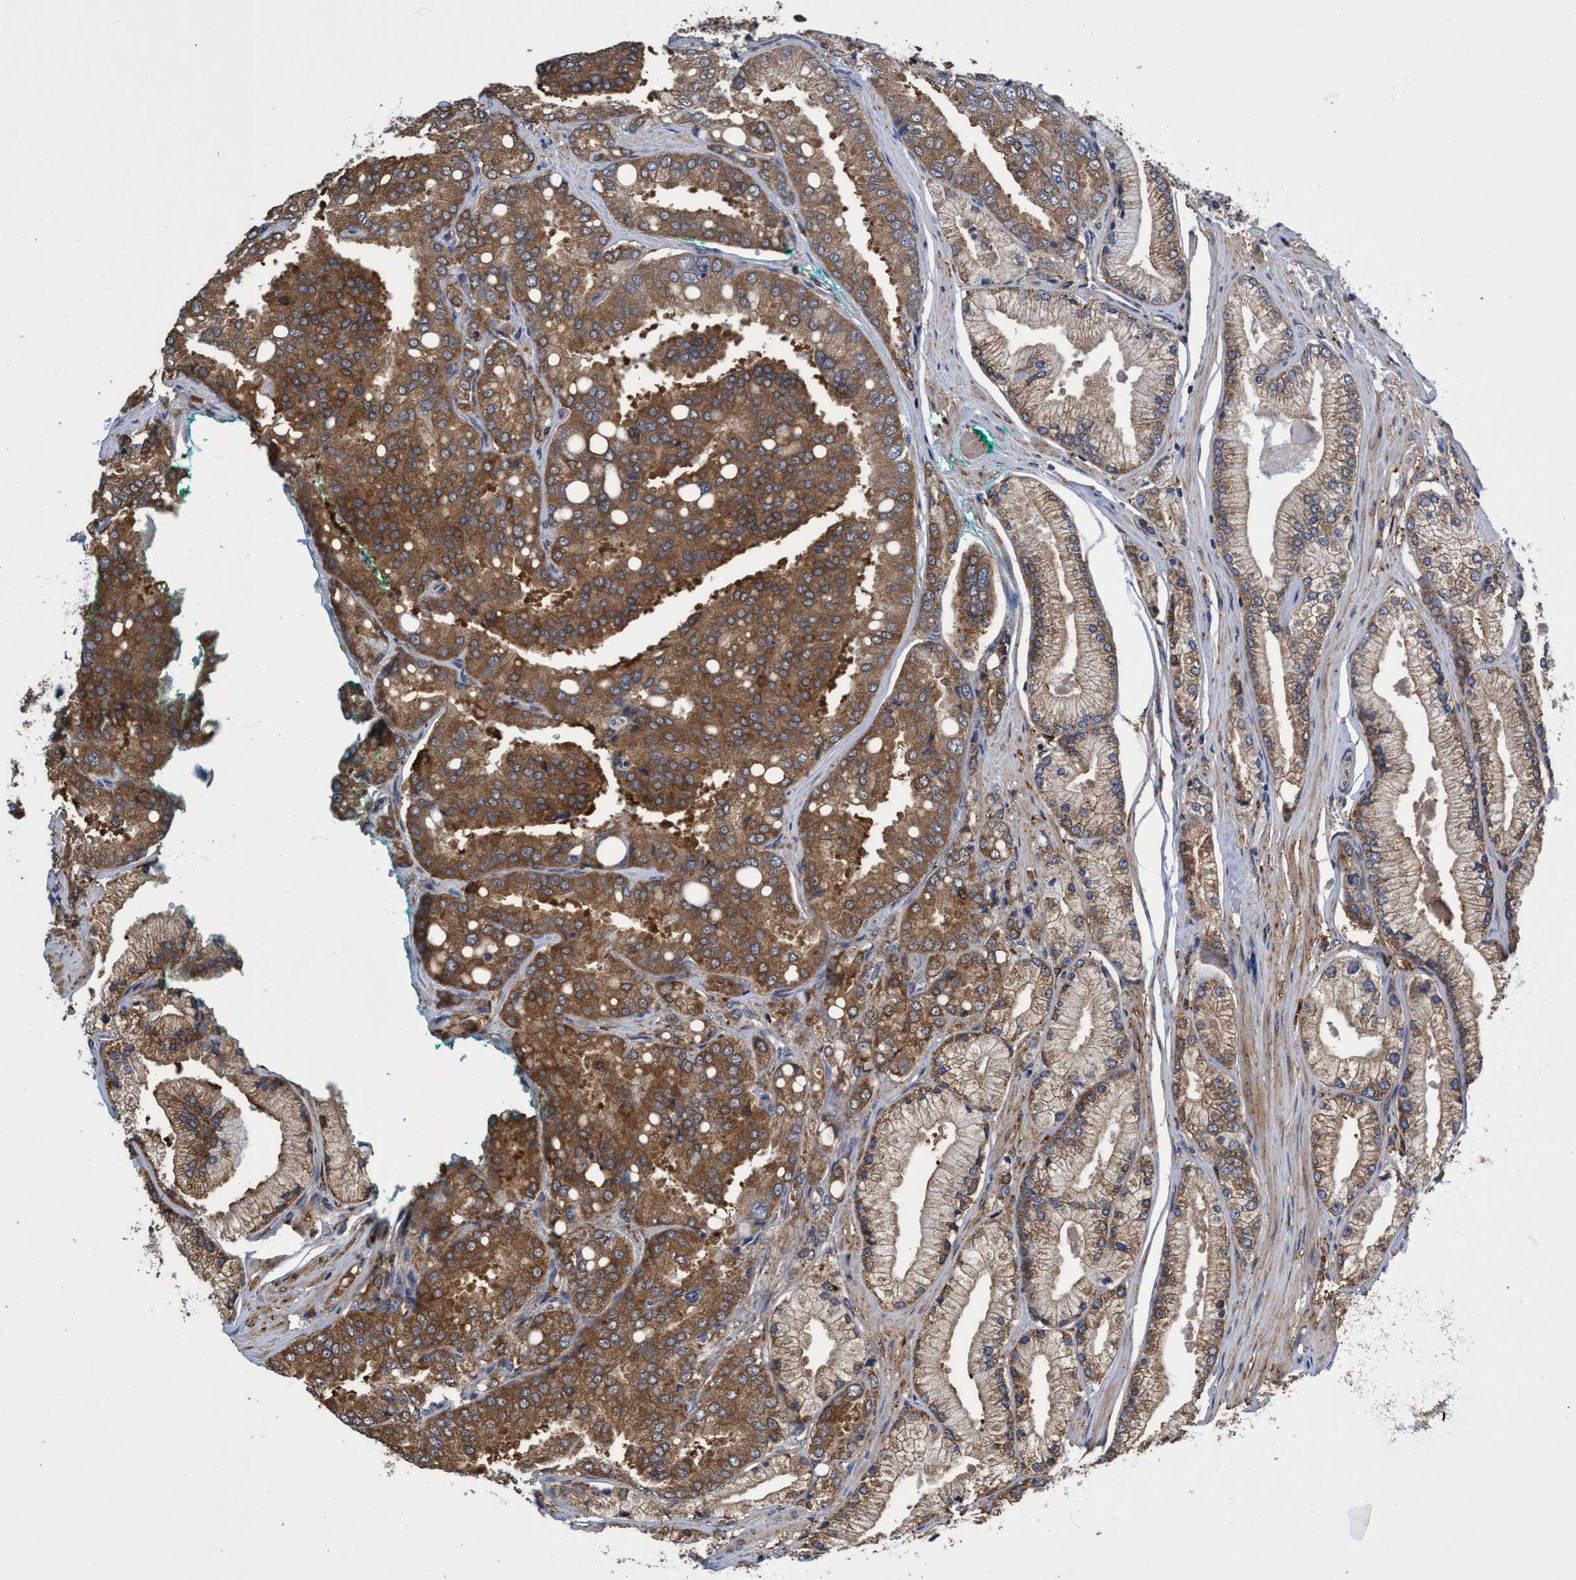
{"staining": {"intensity": "moderate", "quantity": ">75%", "location": "cytoplasmic/membranous"}, "tissue": "prostate cancer", "cell_type": "Tumor cells", "image_type": "cancer", "snomed": [{"axis": "morphology", "description": "Adenocarcinoma, High grade"}, {"axis": "topography", "description": "Prostate"}], "caption": "High-magnification brightfield microscopy of prostate high-grade adenocarcinoma stained with DAB (3,3'-diaminobenzidine) (brown) and counterstained with hematoxylin (blue). tumor cells exhibit moderate cytoplasmic/membranous staining is identified in approximately>75% of cells. The staining is performed using DAB brown chromogen to label protein expression. The nuclei are counter-stained blue using hematoxylin.", "gene": "CRYZ", "patient": {"sex": "male", "age": 50}}